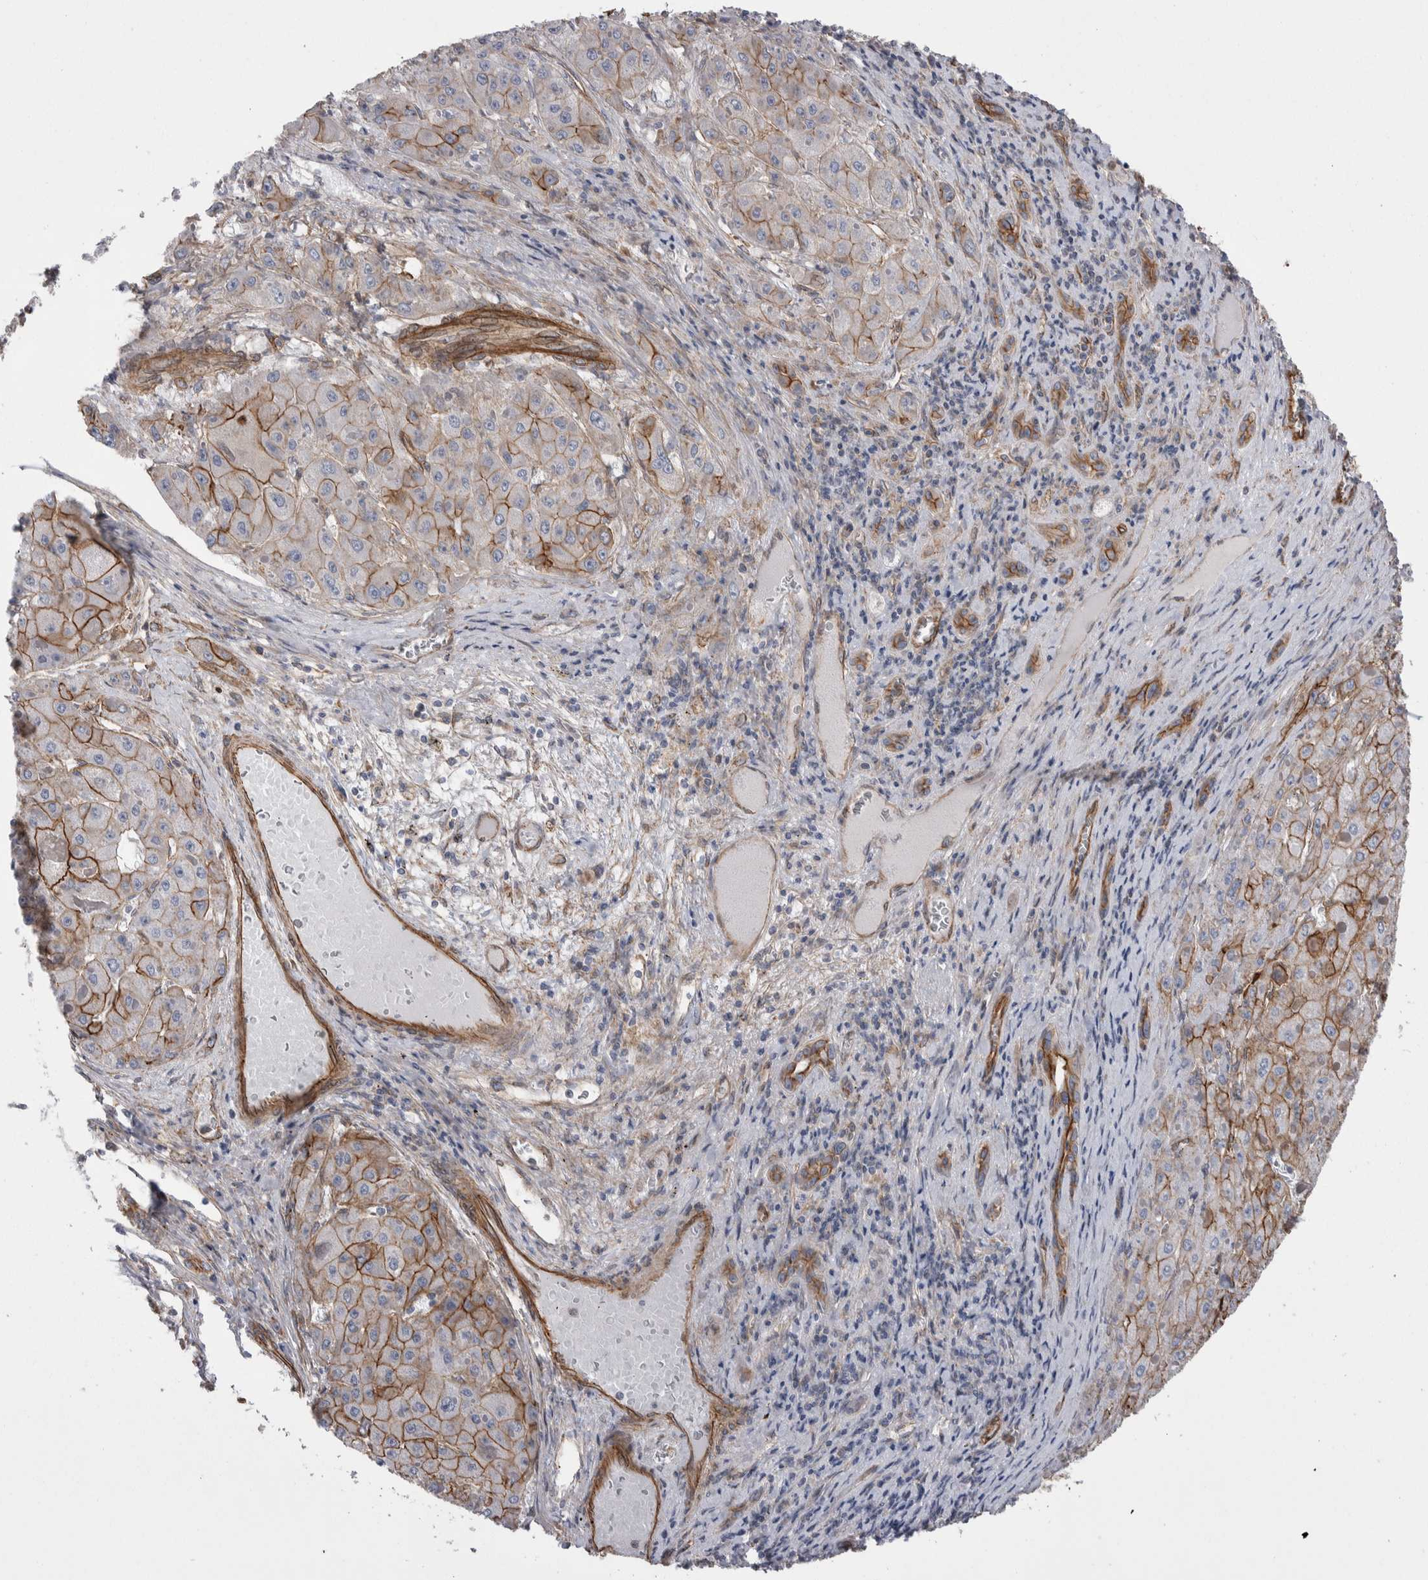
{"staining": {"intensity": "moderate", "quantity": "25%-75%", "location": "cytoplasmic/membranous"}, "tissue": "liver cancer", "cell_type": "Tumor cells", "image_type": "cancer", "snomed": [{"axis": "morphology", "description": "Carcinoma, Hepatocellular, NOS"}, {"axis": "topography", "description": "Liver"}], "caption": "Immunohistochemical staining of human liver hepatocellular carcinoma reveals medium levels of moderate cytoplasmic/membranous expression in approximately 25%-75% of tumor cells.", "gene": "KIF12", "patient": {"sex": "female", "age": 73}}